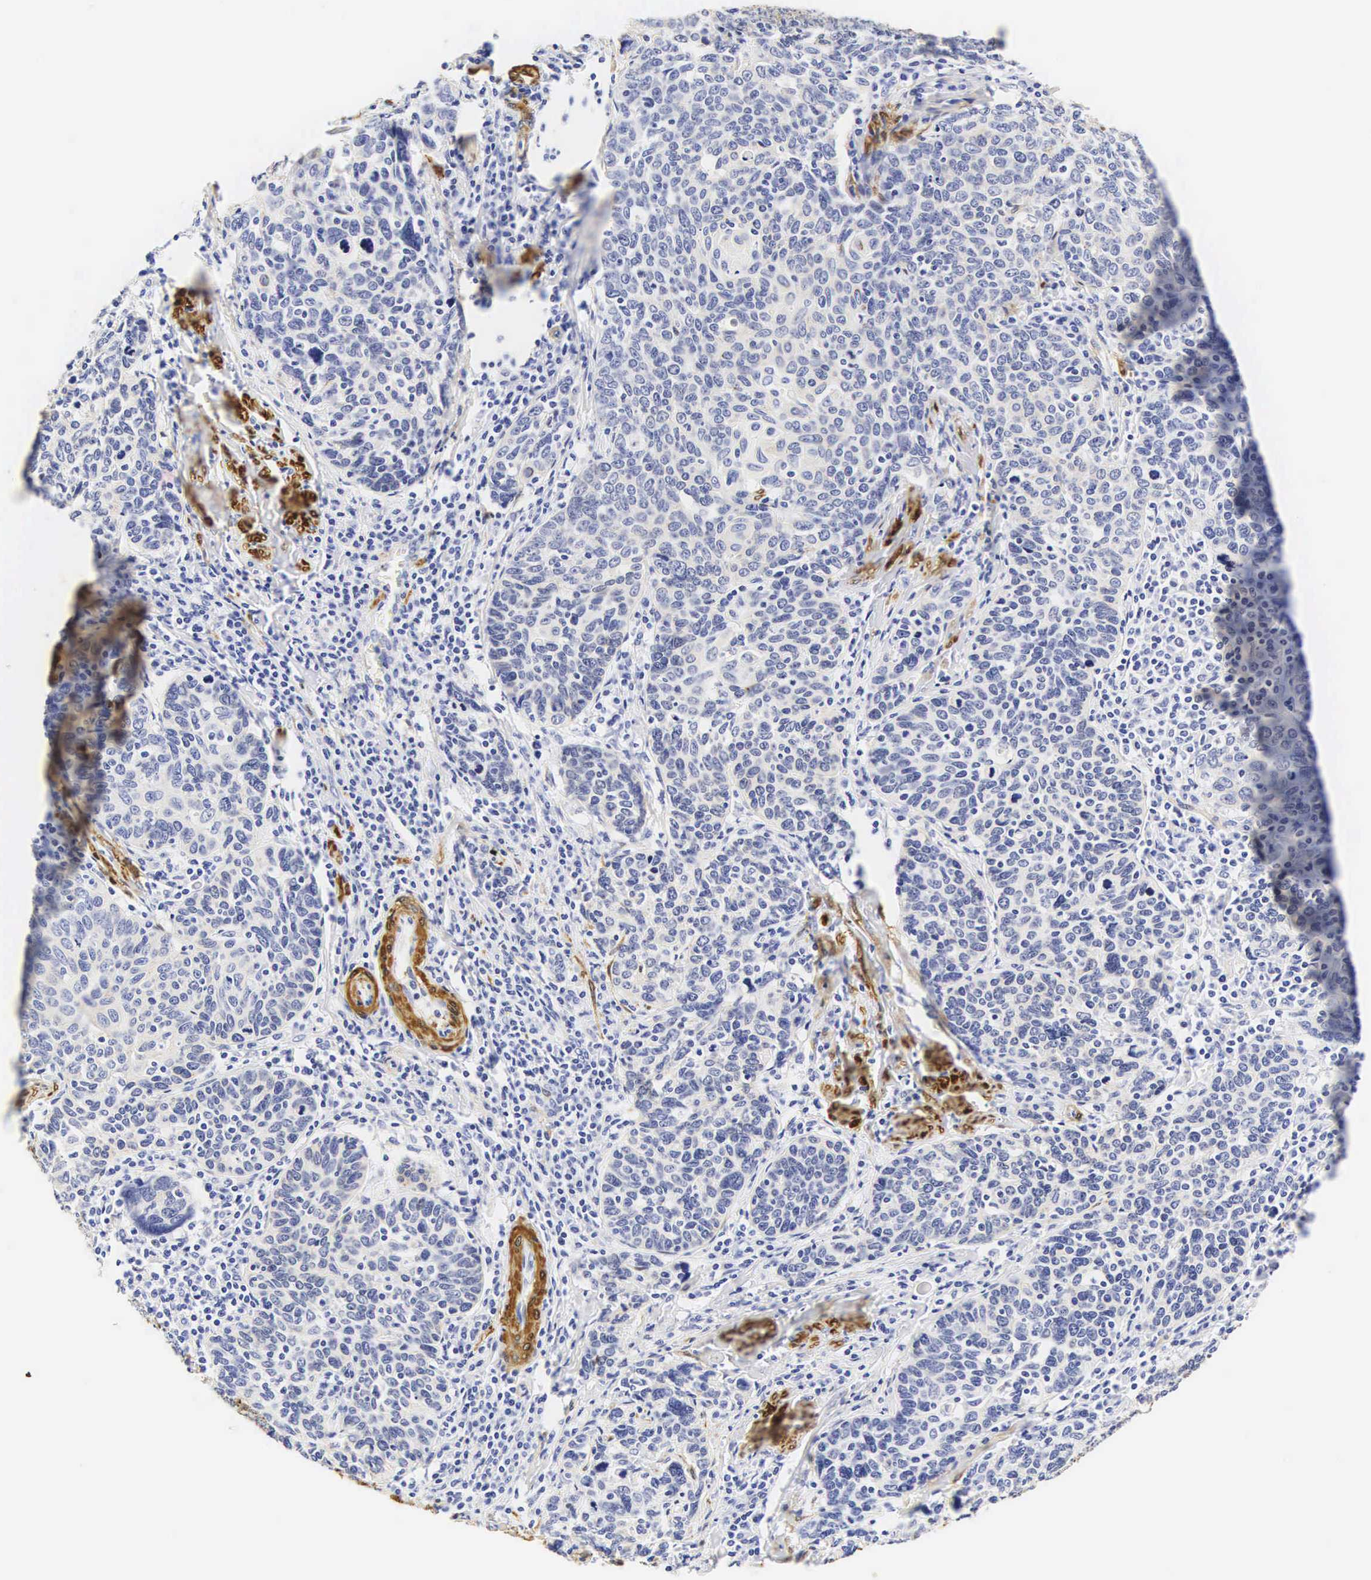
{"staining": {"intensity": "negative", "quantity": "none", "location": "none"}, "tissue": "cervical cancer", "cell_type": "Tumor cells", "image_type": "cancer", "snomed": [{"axis": "morphology", "description": "Squamous cell carcinoma, NOS"}, {"axis": "topography", "description": "Cervix"}], "caption": "A histopathology image of human squamous cell carcinoma (cervical) is negative for staining in tumor cells.", "gene": "CNN1", "patient": {"sex": "female", "age": 41}}